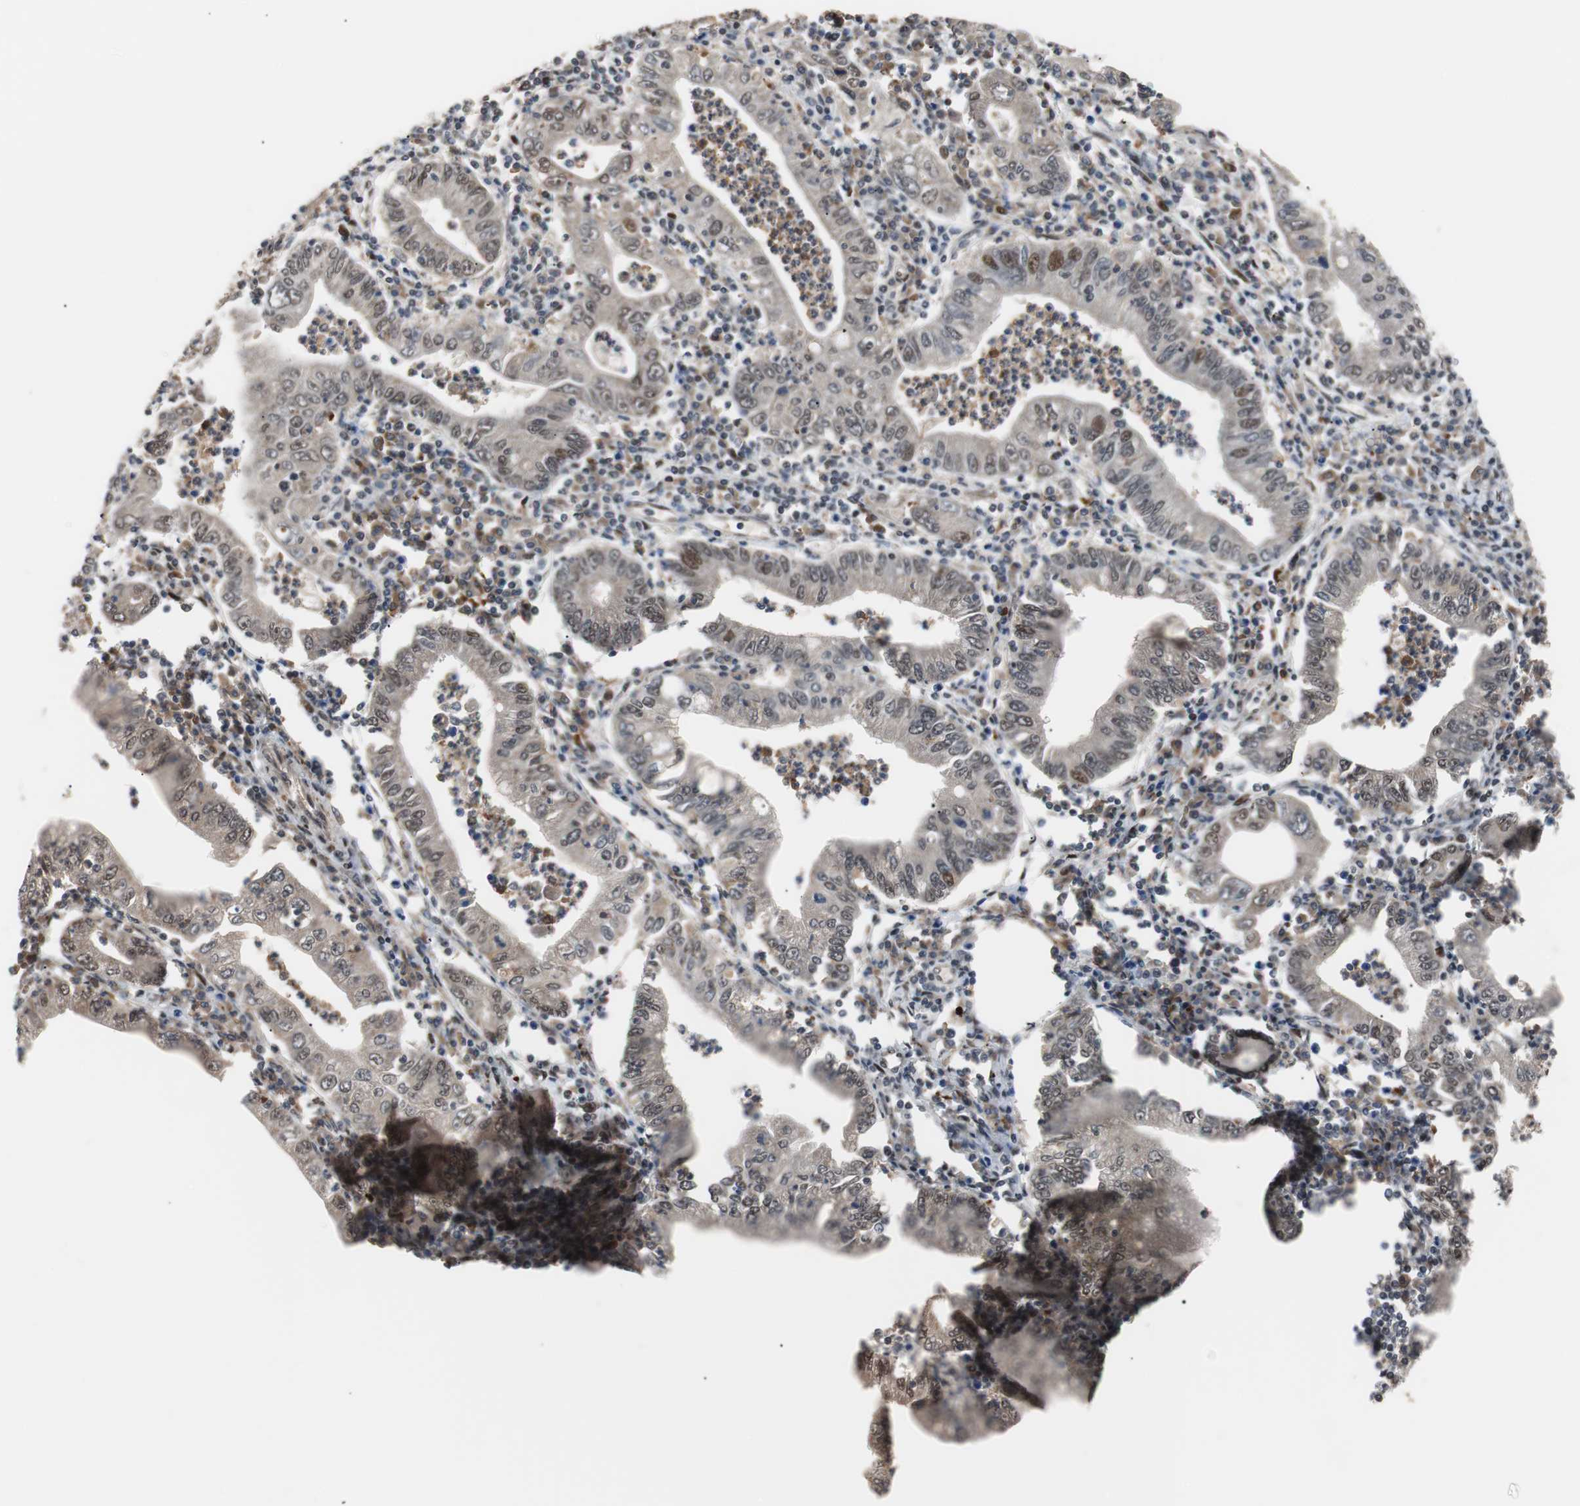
{"staining": {"intensity": "moderate", "quantity": "25%-75%", "location": "cytoplasmic/membranous,nuclear"}, "tissue": "stomach cancer", "cell_type": "Tumor cells", "image_type": "cancer", "snomed": [{"axis": "morphology", "description": "Normal tissue, NOS"}, {"axis": "morphology", "description": "Adenocarcinoma, NOS"}, {"axis": "topography", "description": "Esophagus"}, {"axis": "topography", "description": "Stomach, upper"}, {"axis": "topography", "description": "Peripheral nerve tissue"}], "caption": "Human stomach cancer (adenocarcinoma) stained for a protein (brown) shows moderate cytoplasmic/membranous and nuclear positive staining in about 25%-75% of tumor cells.", "gene": "NBL1", "patient": {"sex": "male", "age": 62}}